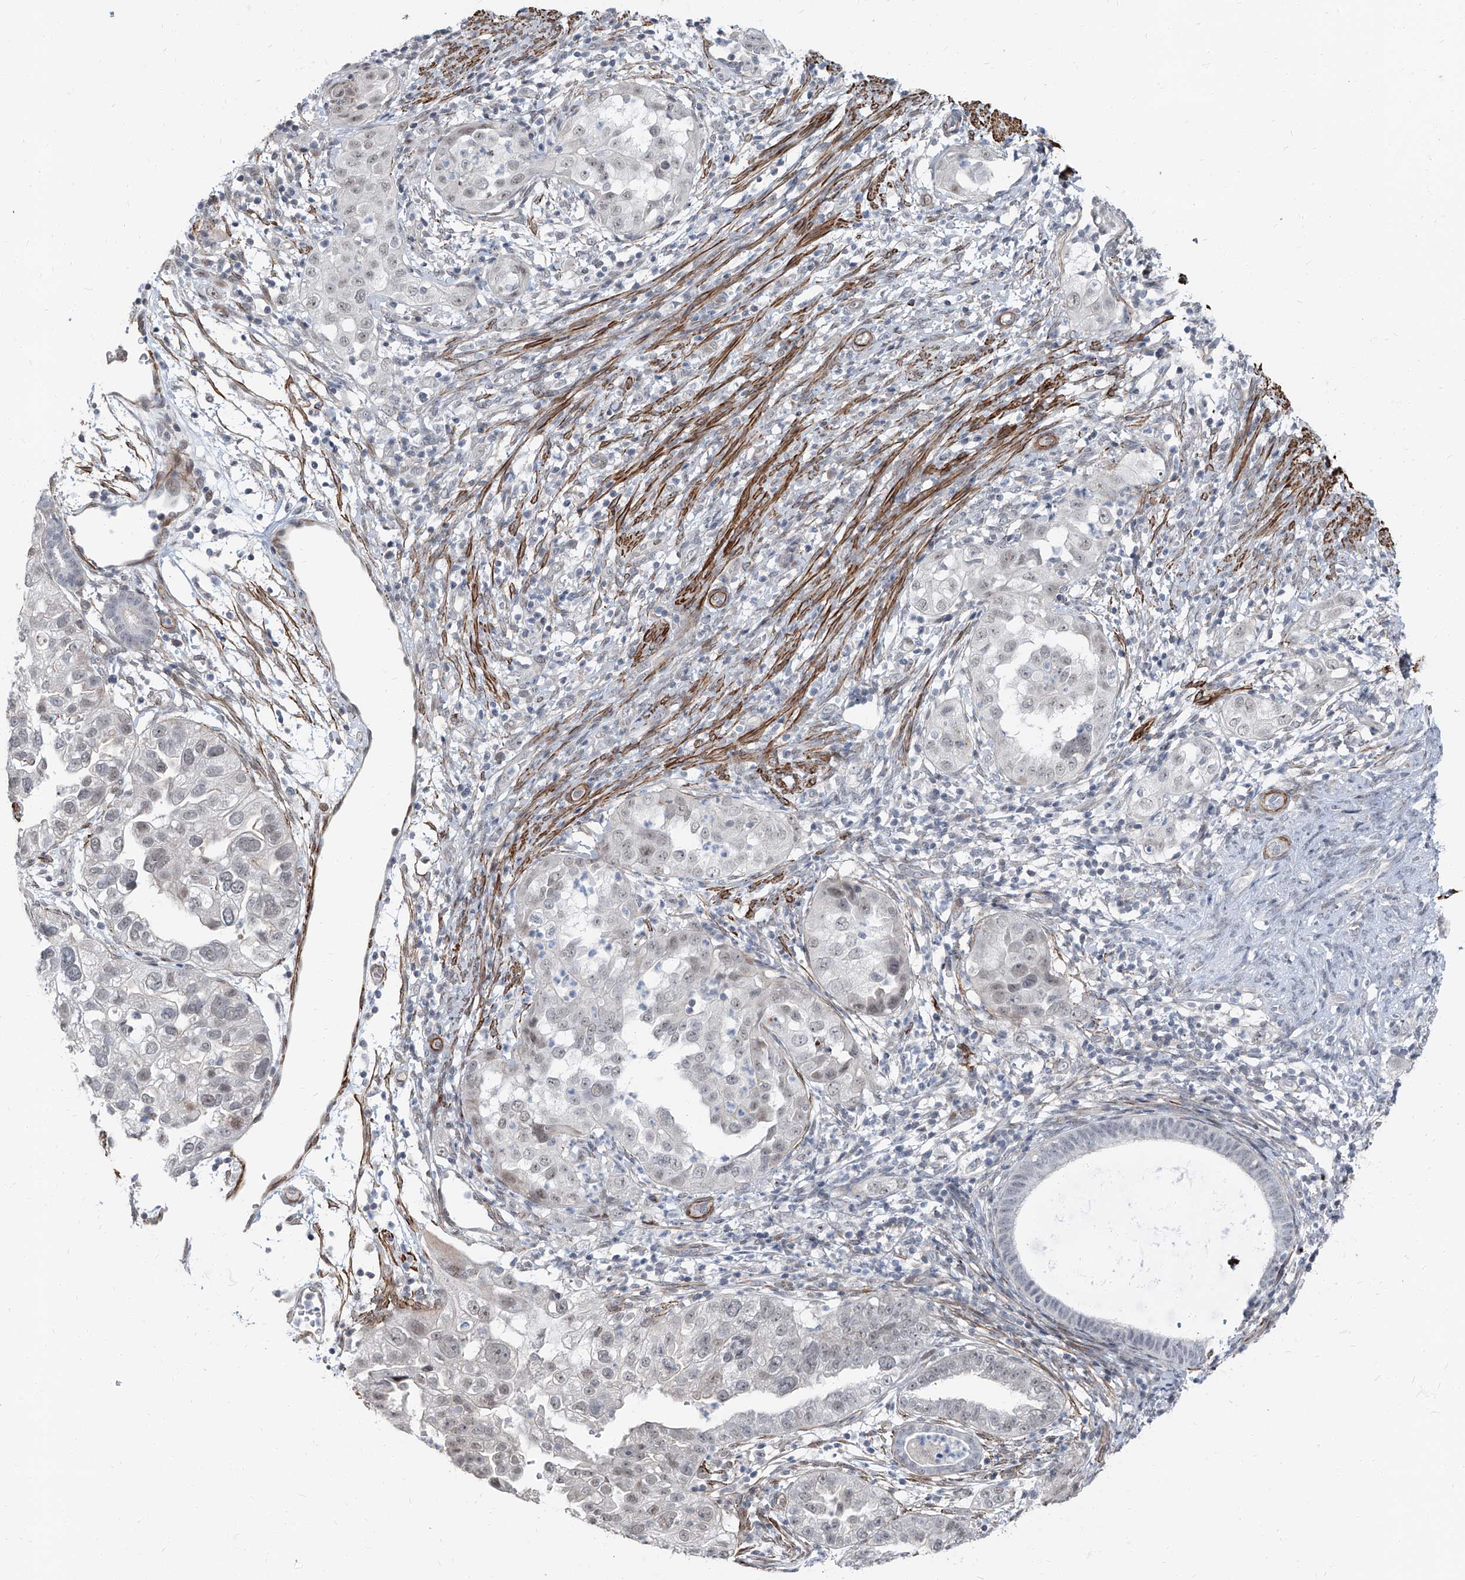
{"staining": {"intensity": "weak", "quantity": "<25%", "location": "nuclear"}, "tissue": "endometrial cancer", "cell_type": "Tumor cells", "image_type": "cancer", "snomed": [{"axis": "morphology", "description": "Adenocarcinoma, NOS"}, {"axis": "topography", "description": "Endometrium"}], "caption": "Immunohistochemical staining of human endometrial cancer (adenocarcinoma) demonstrates no significant positivity in tumor cells. Brightfield microscopy of immunohistochemistry (IHC) stained with DAB (brown) and hematoxylin (blue), captured at high magnification.", "gene": "TXLNB", "patient": {"sex": "female", "age": 85}}